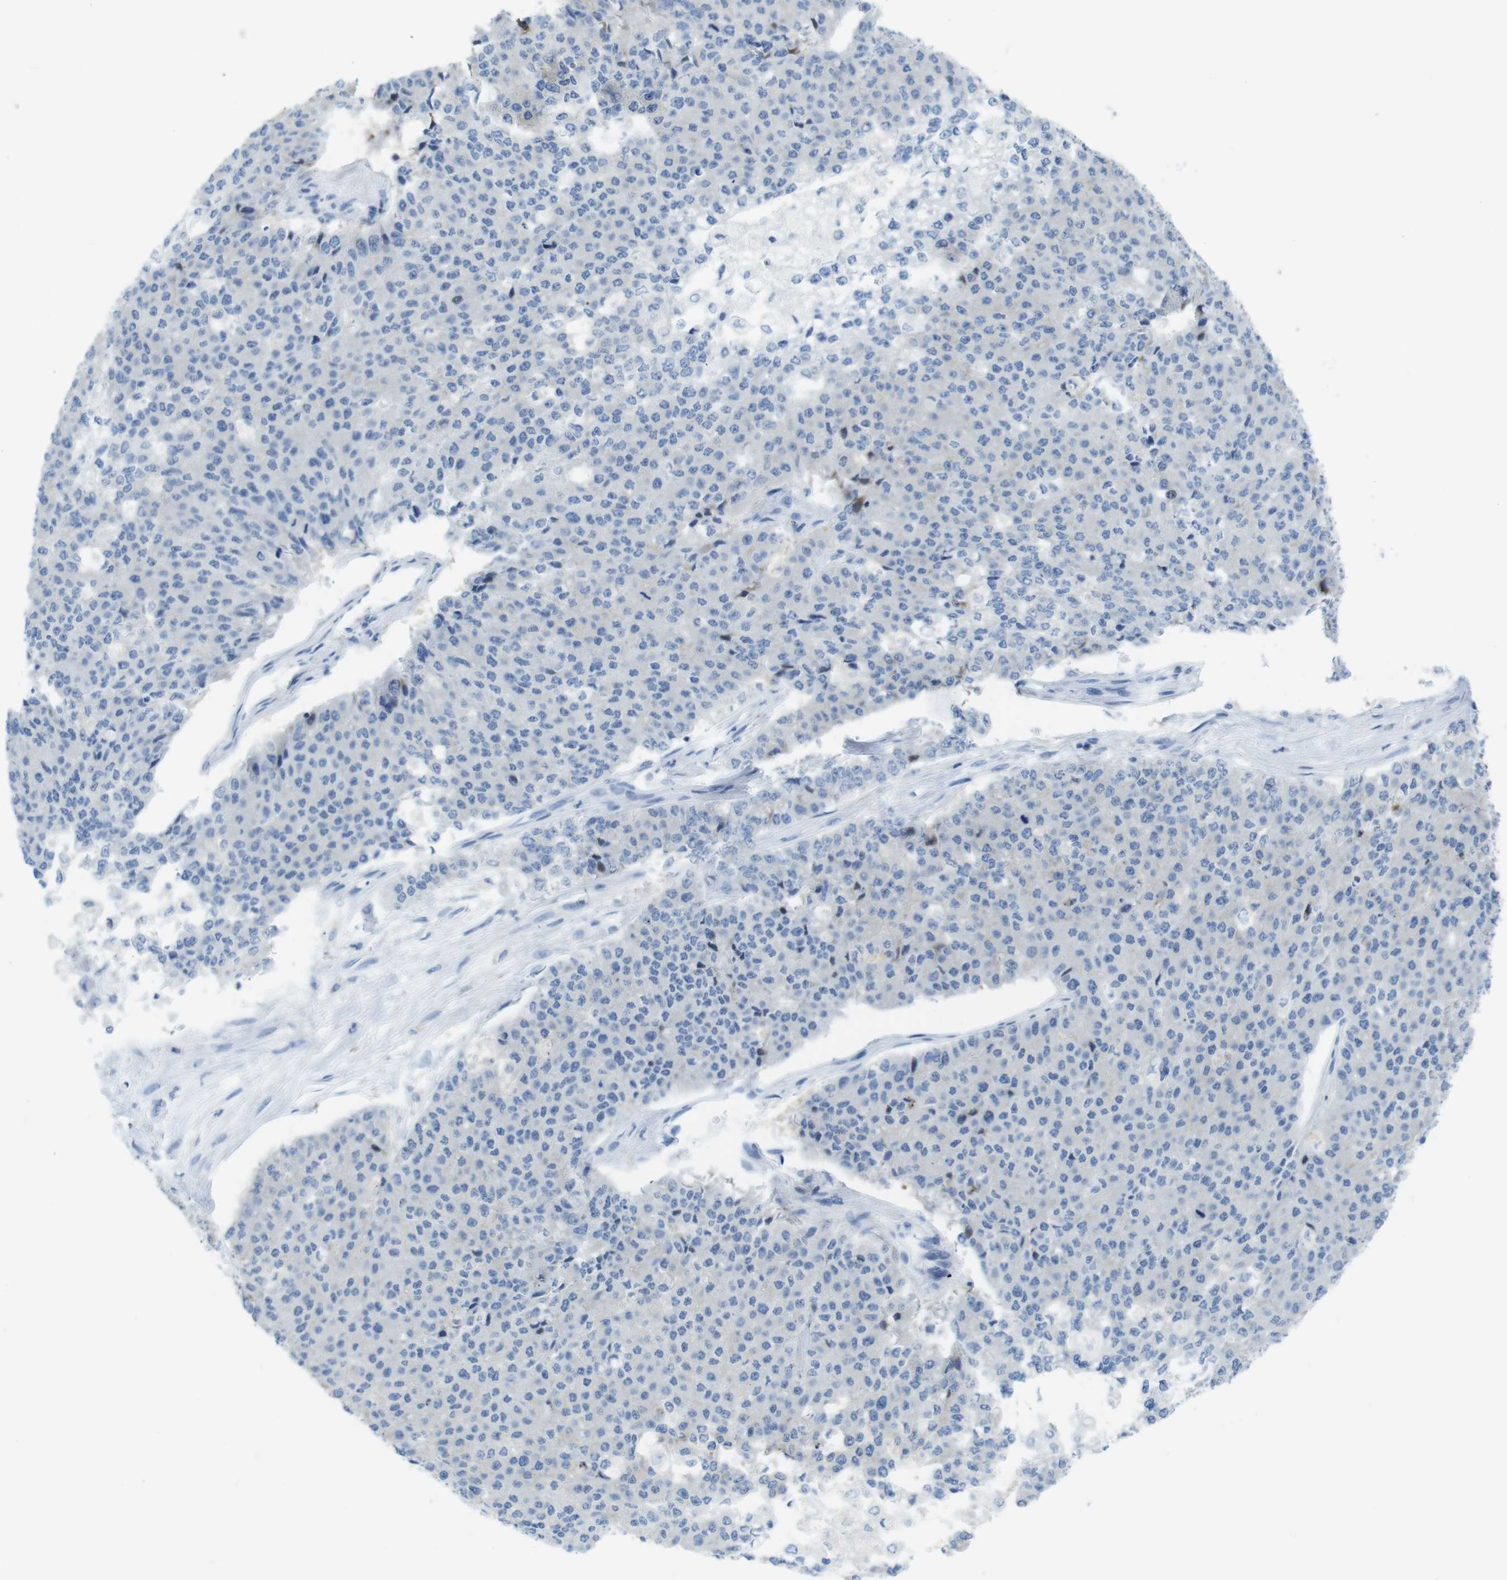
{"staining": {"intensity": "negative", "quantity": "none", "location": "none"}, "tissue": "pancreatic cancer", "cell_type": "Tumor cells", "image_type": "cancer", "snomed": [{"axis": "morphology", "description": "Adenocarcinoma, NOS"}, {"axis": "topography", "description": "Pancreas"}], "caption": "High magnification brightfield microscopy of pancreatic adenocarcinoma stained with DAB (3,3'-diaminobenzidine) (brown) and counterstained with hematoxylin (blue): tumor cells show no significant staining.", "gene": "ASIC5", "patient": {"sex": "male", "age": 50}}